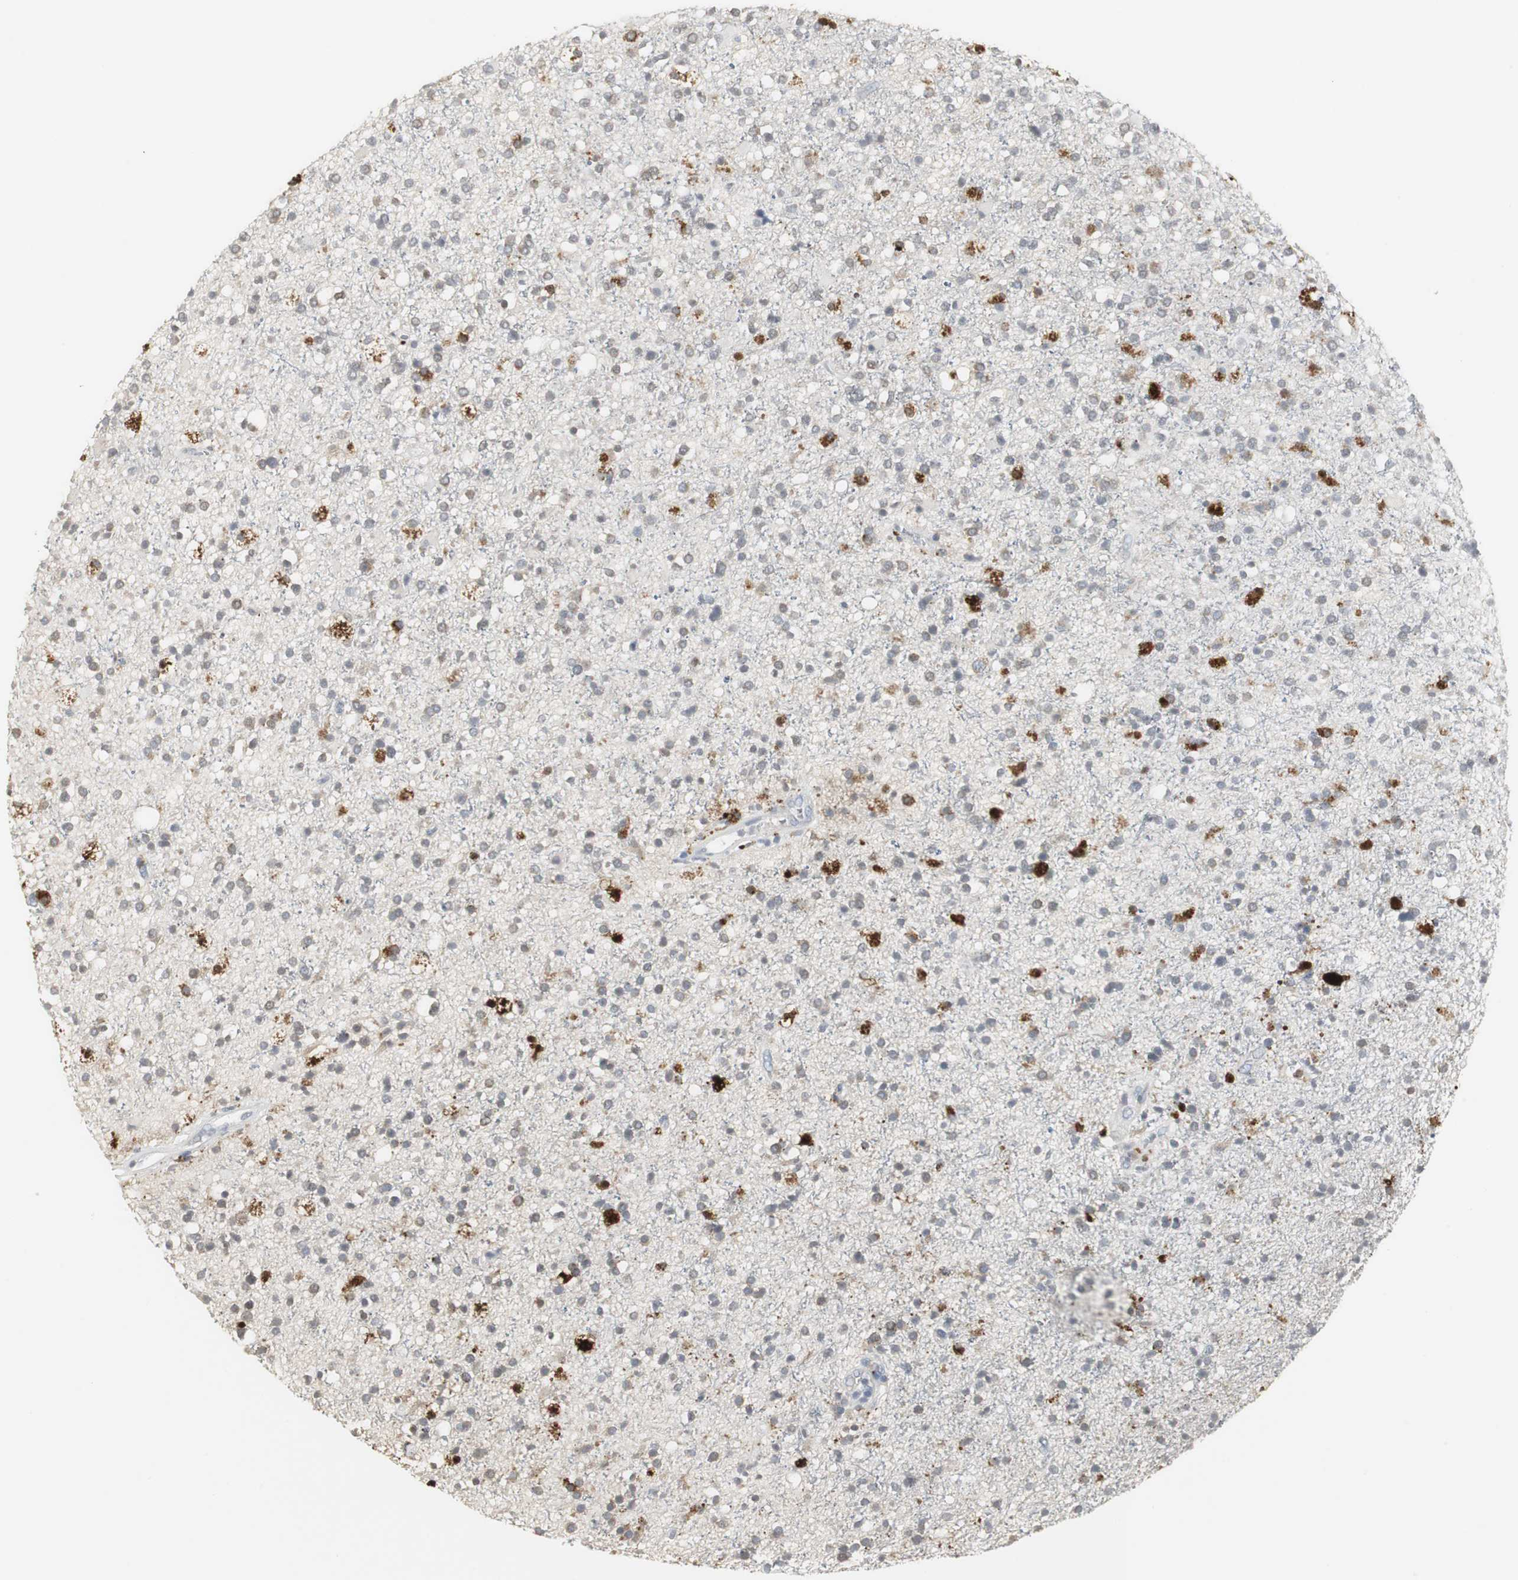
{"staining": {"intensity": "negative", "quantity": "none", "location": "none"}, "tissue": "glioma", "cell_type": "Tumor cells", "image_type": "cancer", "snomed": [{"axis": "morphology", "description": "Glioma, malignant, High grade"}, {"axis": "topography", "description": "Brain"}], "caption": "Tumor cells are negative for protein expression in human glioma.", "gene": "PI15", "patient": {"sex": "male", "age": 33}}